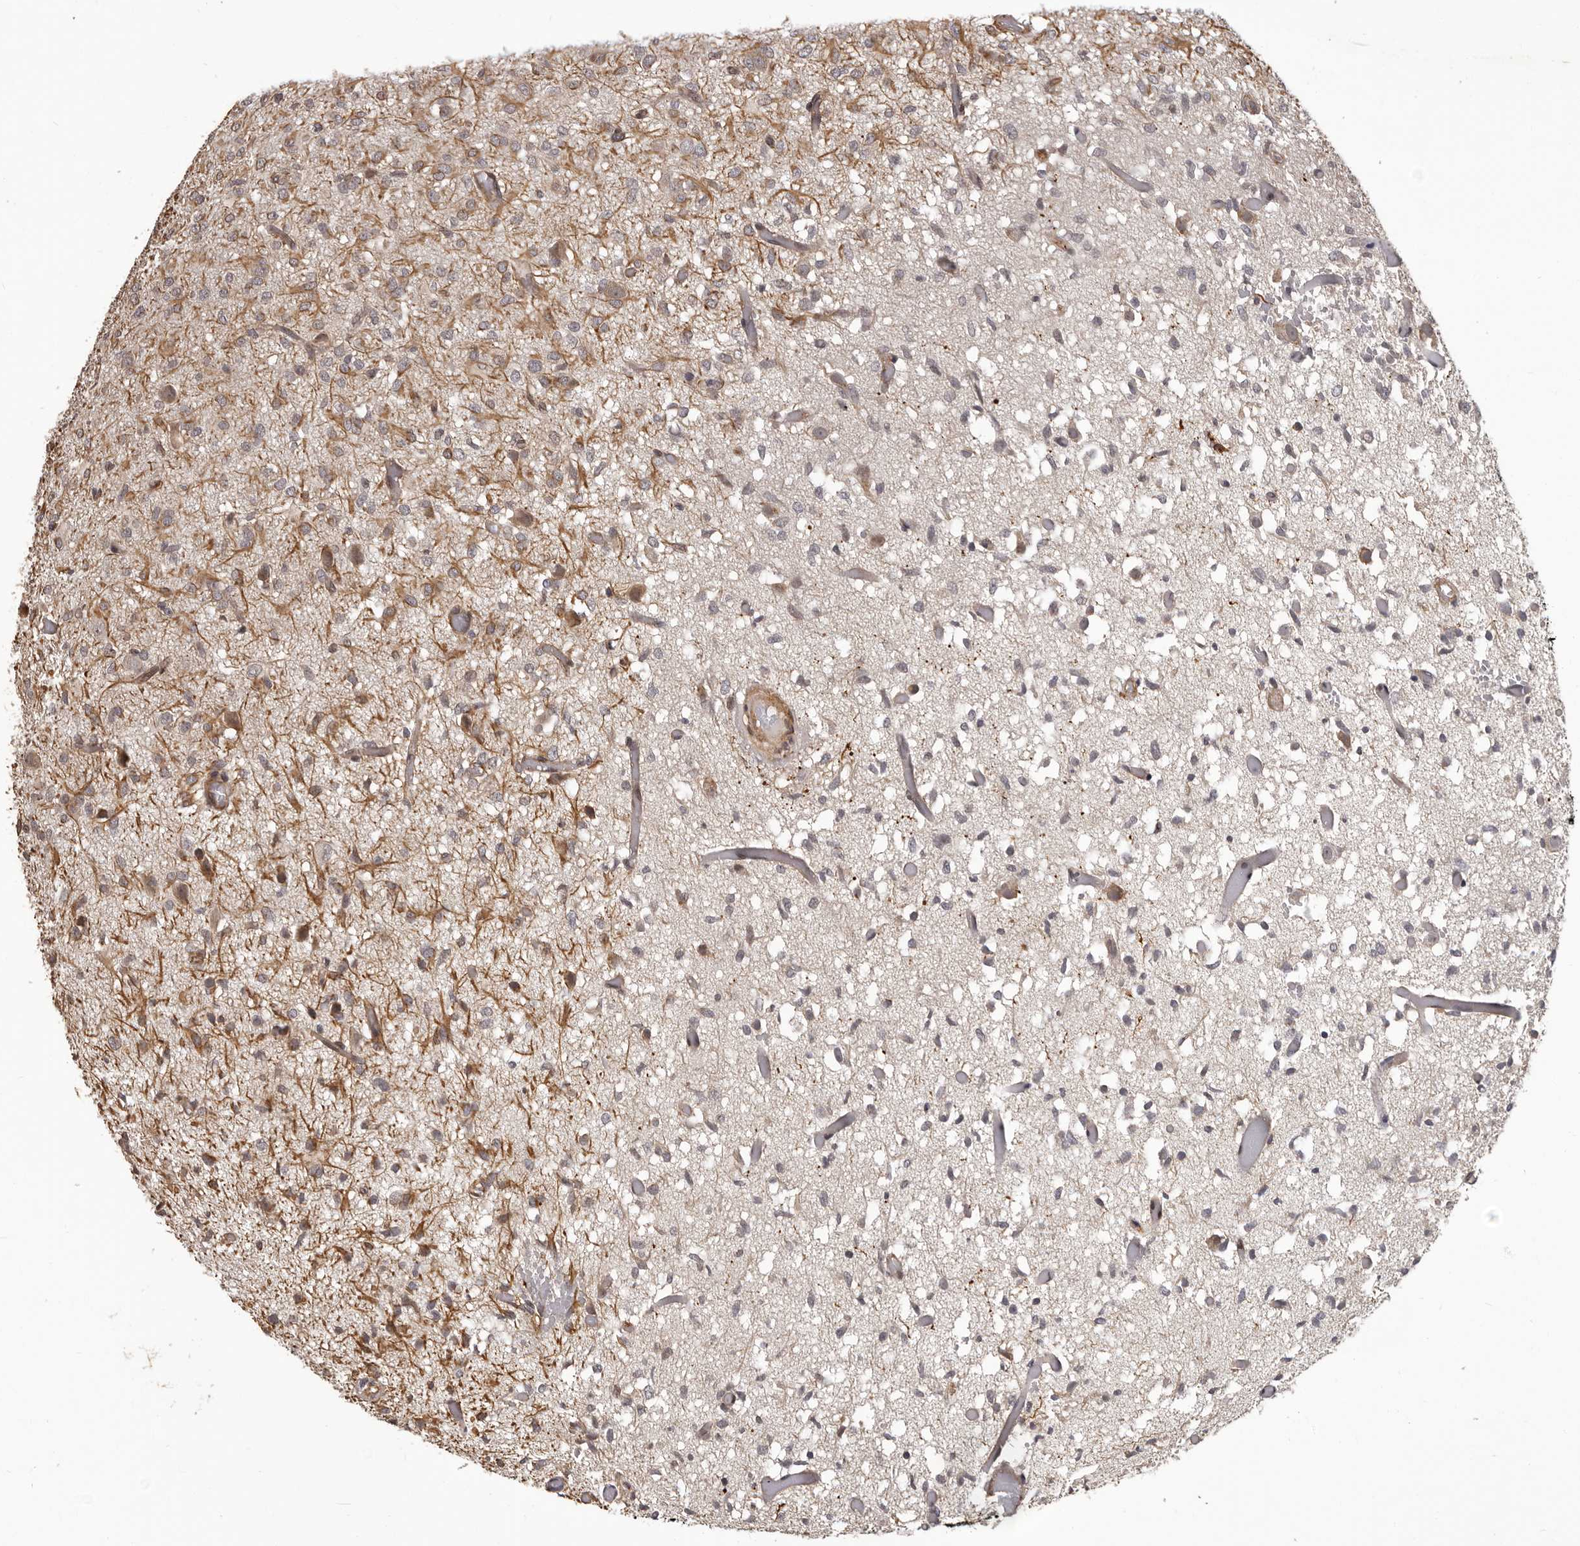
{"staining": {"intensity": "moderate", "quantity": "<25%", "location": "cytoplasmic/membranous"}, "tissue": "glioma", "cell_type": "Tumor cells", "image_type": "cancer", "snomed": [{"axis": "morphology", "description": "Glioma, malignant, High grade"}, {"axis": "topography", "description": "Brain"}], "caption": "Protein staining of malignant glioma (high-grade) tissue displays moderate cytoplasmic/membranous staining in about <25% of tumor cells.", "gene": "SLITRK6", "patient": {"sex": "female", "age": 59}}